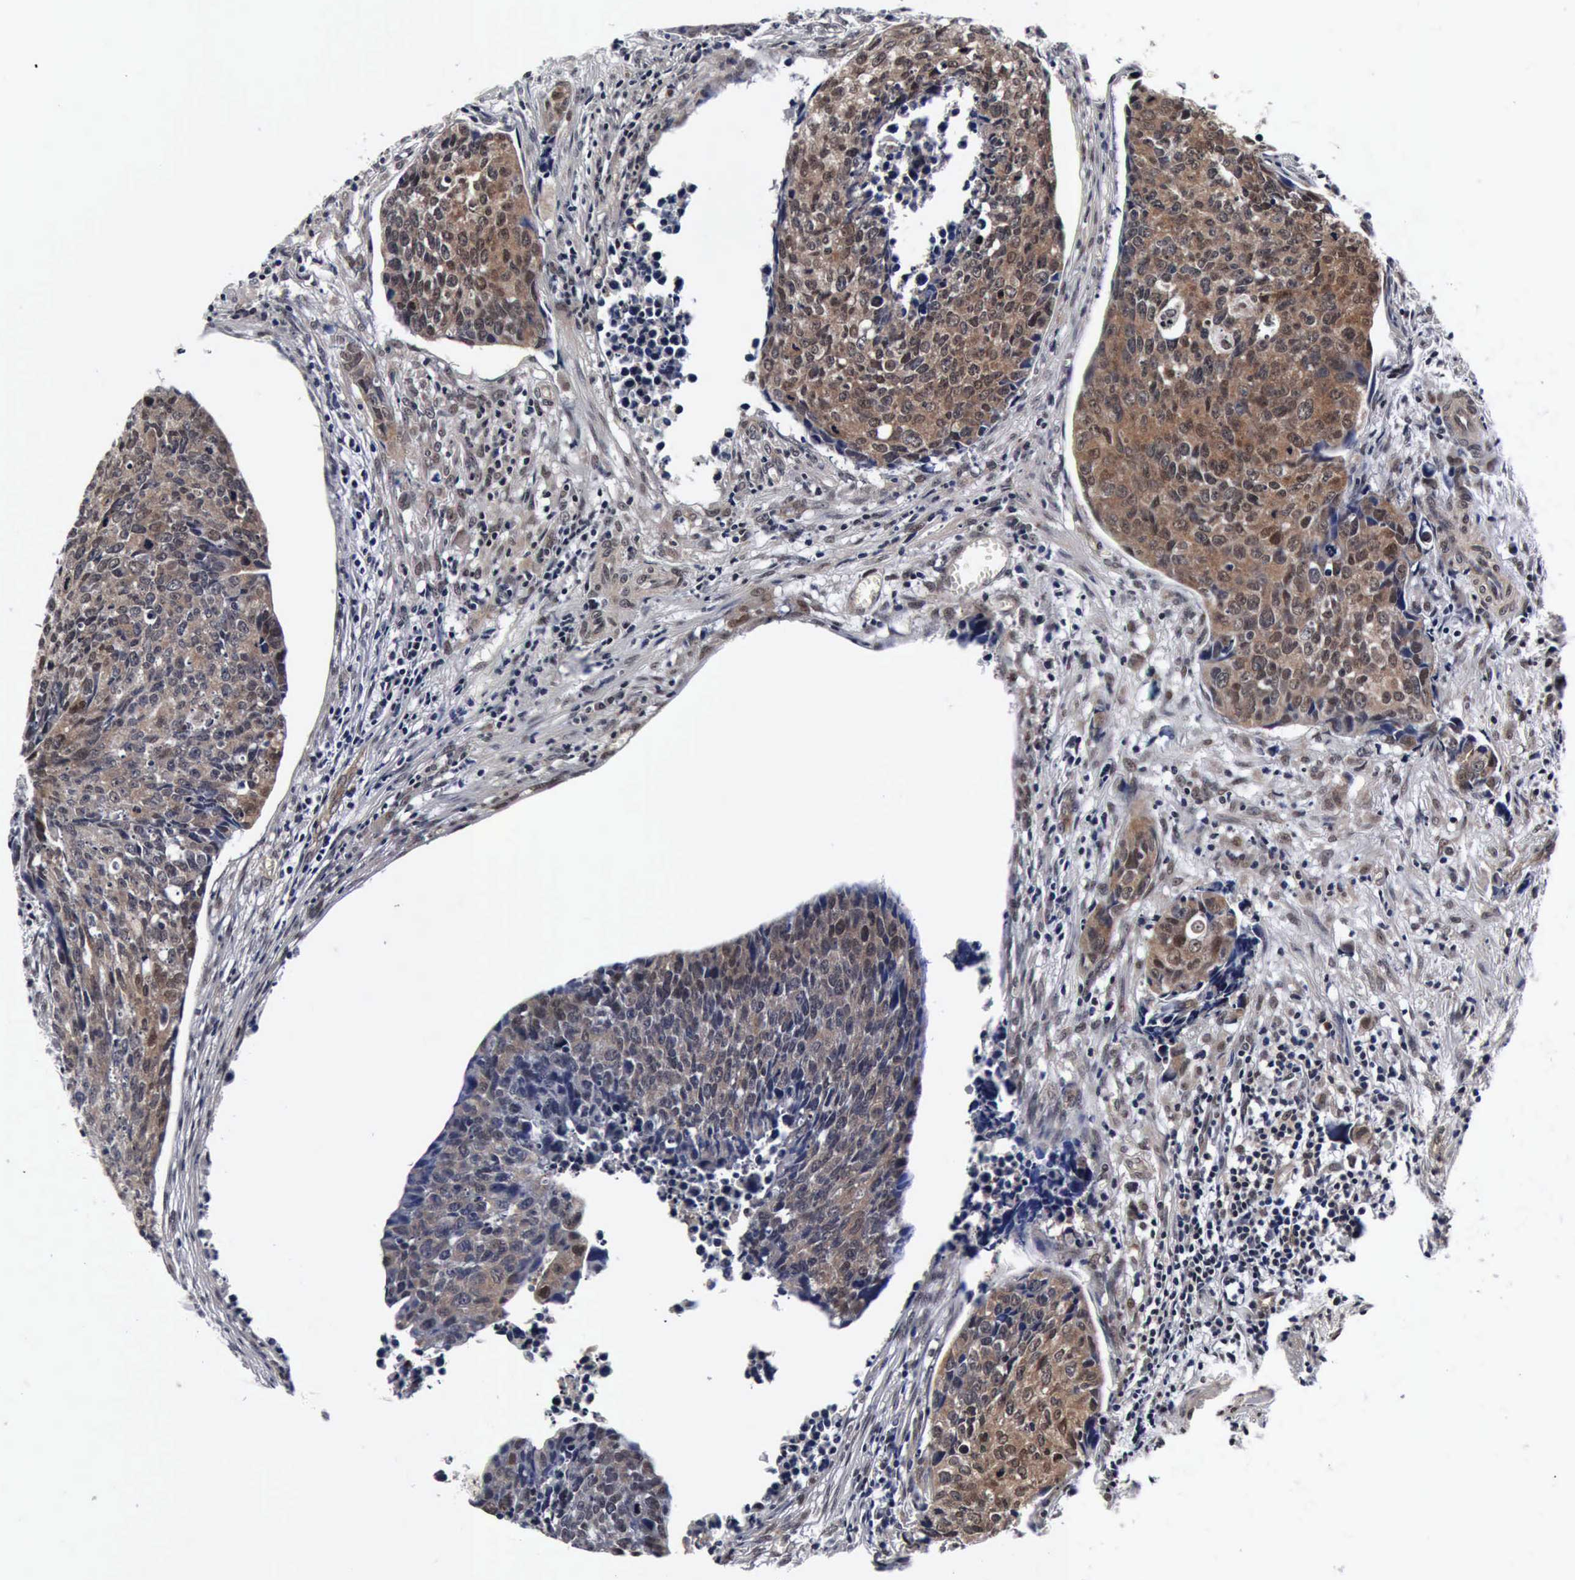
{"staining": {"intensity": "weak", "quantity": ">75%", "location": "cytoplasmic/membranous"}, "tissue": "urothelial cancer", "cell_type": "Tumor cells", "image_type": "cancer", "snomed": [{"axis": "morphology", "description": "Urothelial carcinoma, High grade"}, {"axis": "topography", "description": "Urinary bladder"}], "caption": "A low amount of weak cytoplasmic/membranous positivity is appreciated in approximately >75% of tumor cells in high-grade urothelial carcinoma tissue. (brown staining indicates protein expression, while blue staining denotes nuclei).", "gene": "UBC", "patient": {"sex": "male", "age": 81}}